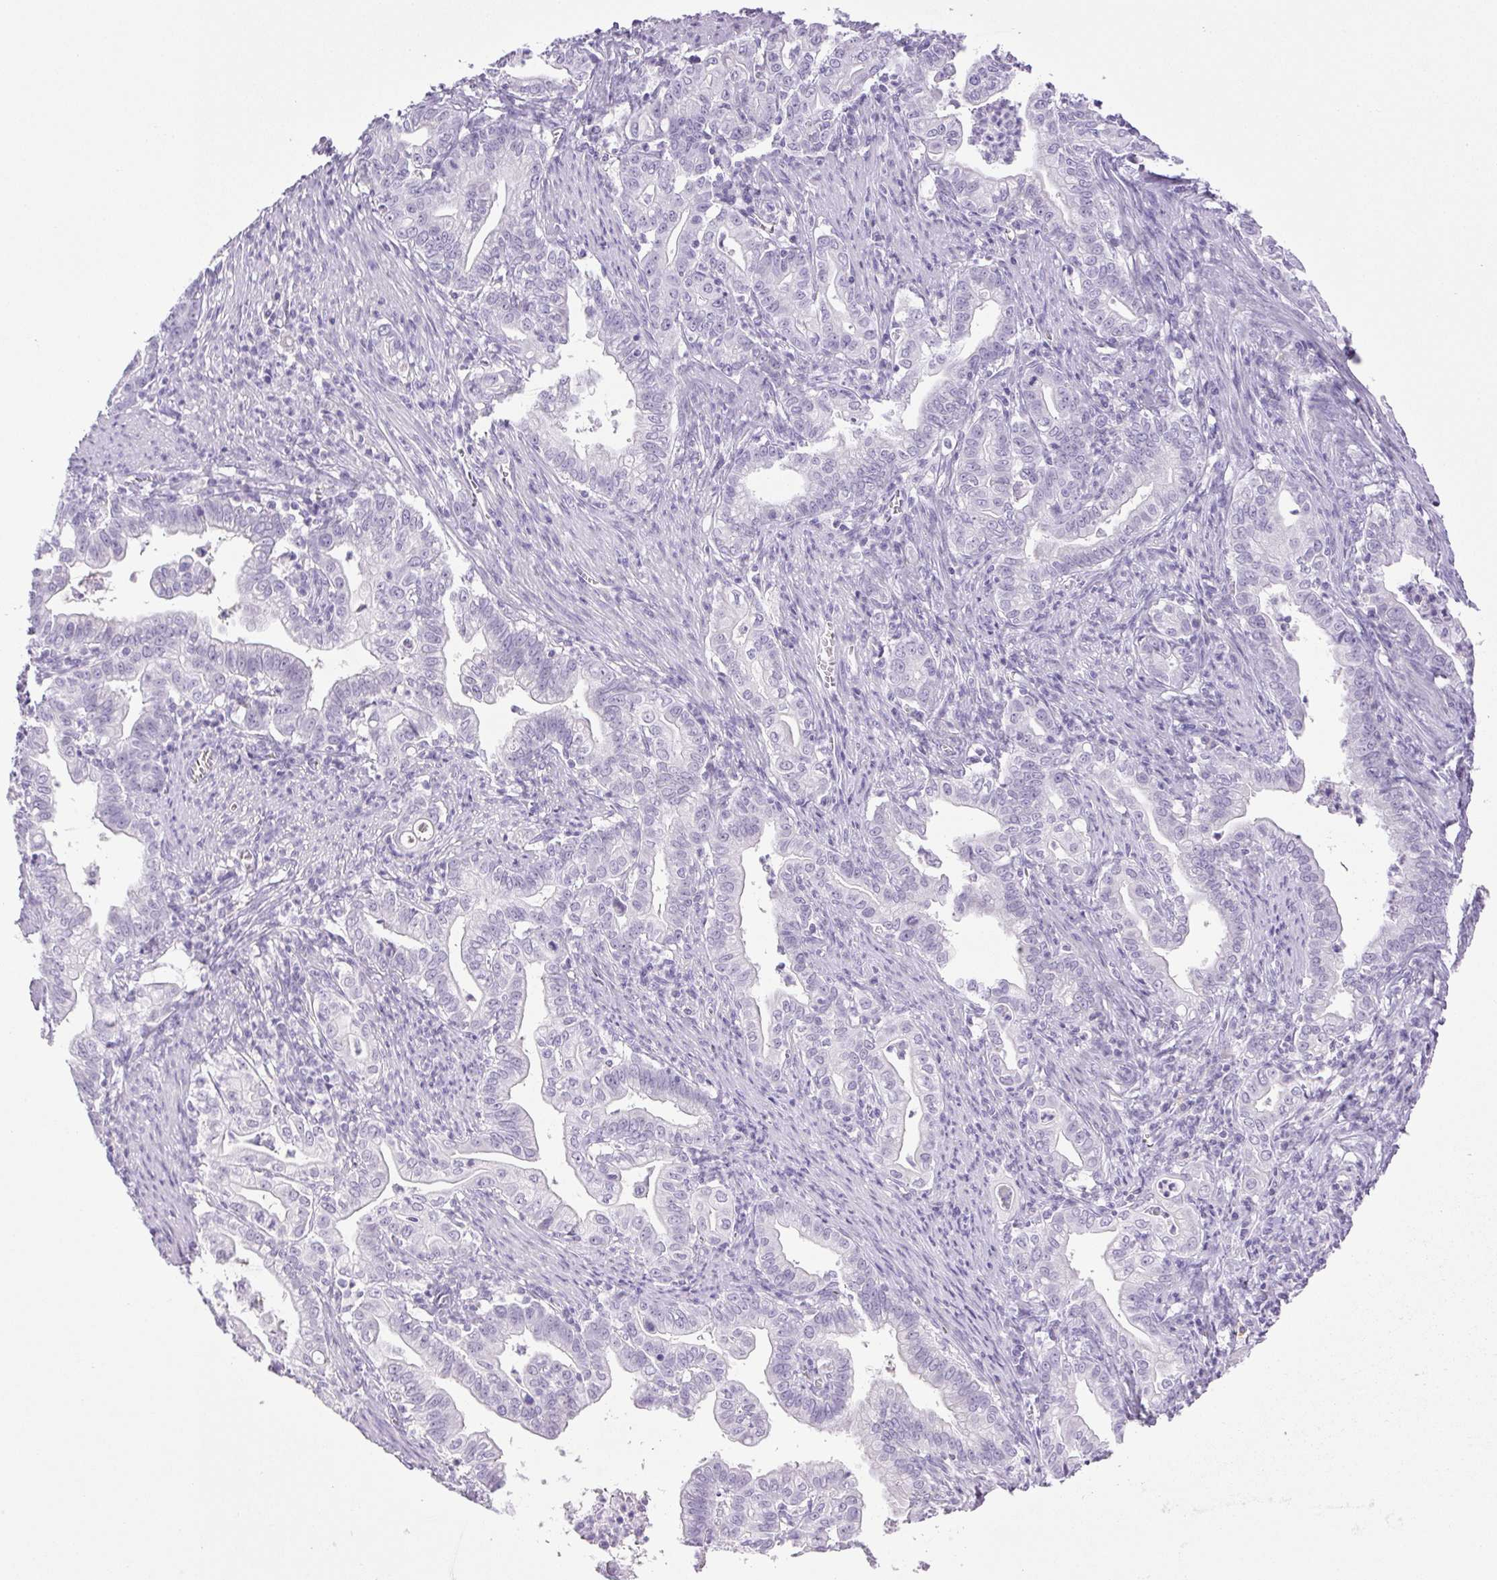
{"staining": {"intensity": "negative", "quantity": "none", "location": "none"}, "tissue": "stomach cancer", "cell_type": "Tumor cells", "image_type": "cancer", "snomed": [{"axis": "morphology", "description": "Adenocarcinoma, NOS"}, {"axis": "topography", "description": "Stomach, upper"}], "caption": "An image of stomach cancer stained for a protein shows no brown staining in tumor cells.", "gene": "PAPPA2", "patient": {"sex": "female", "age": 79}}